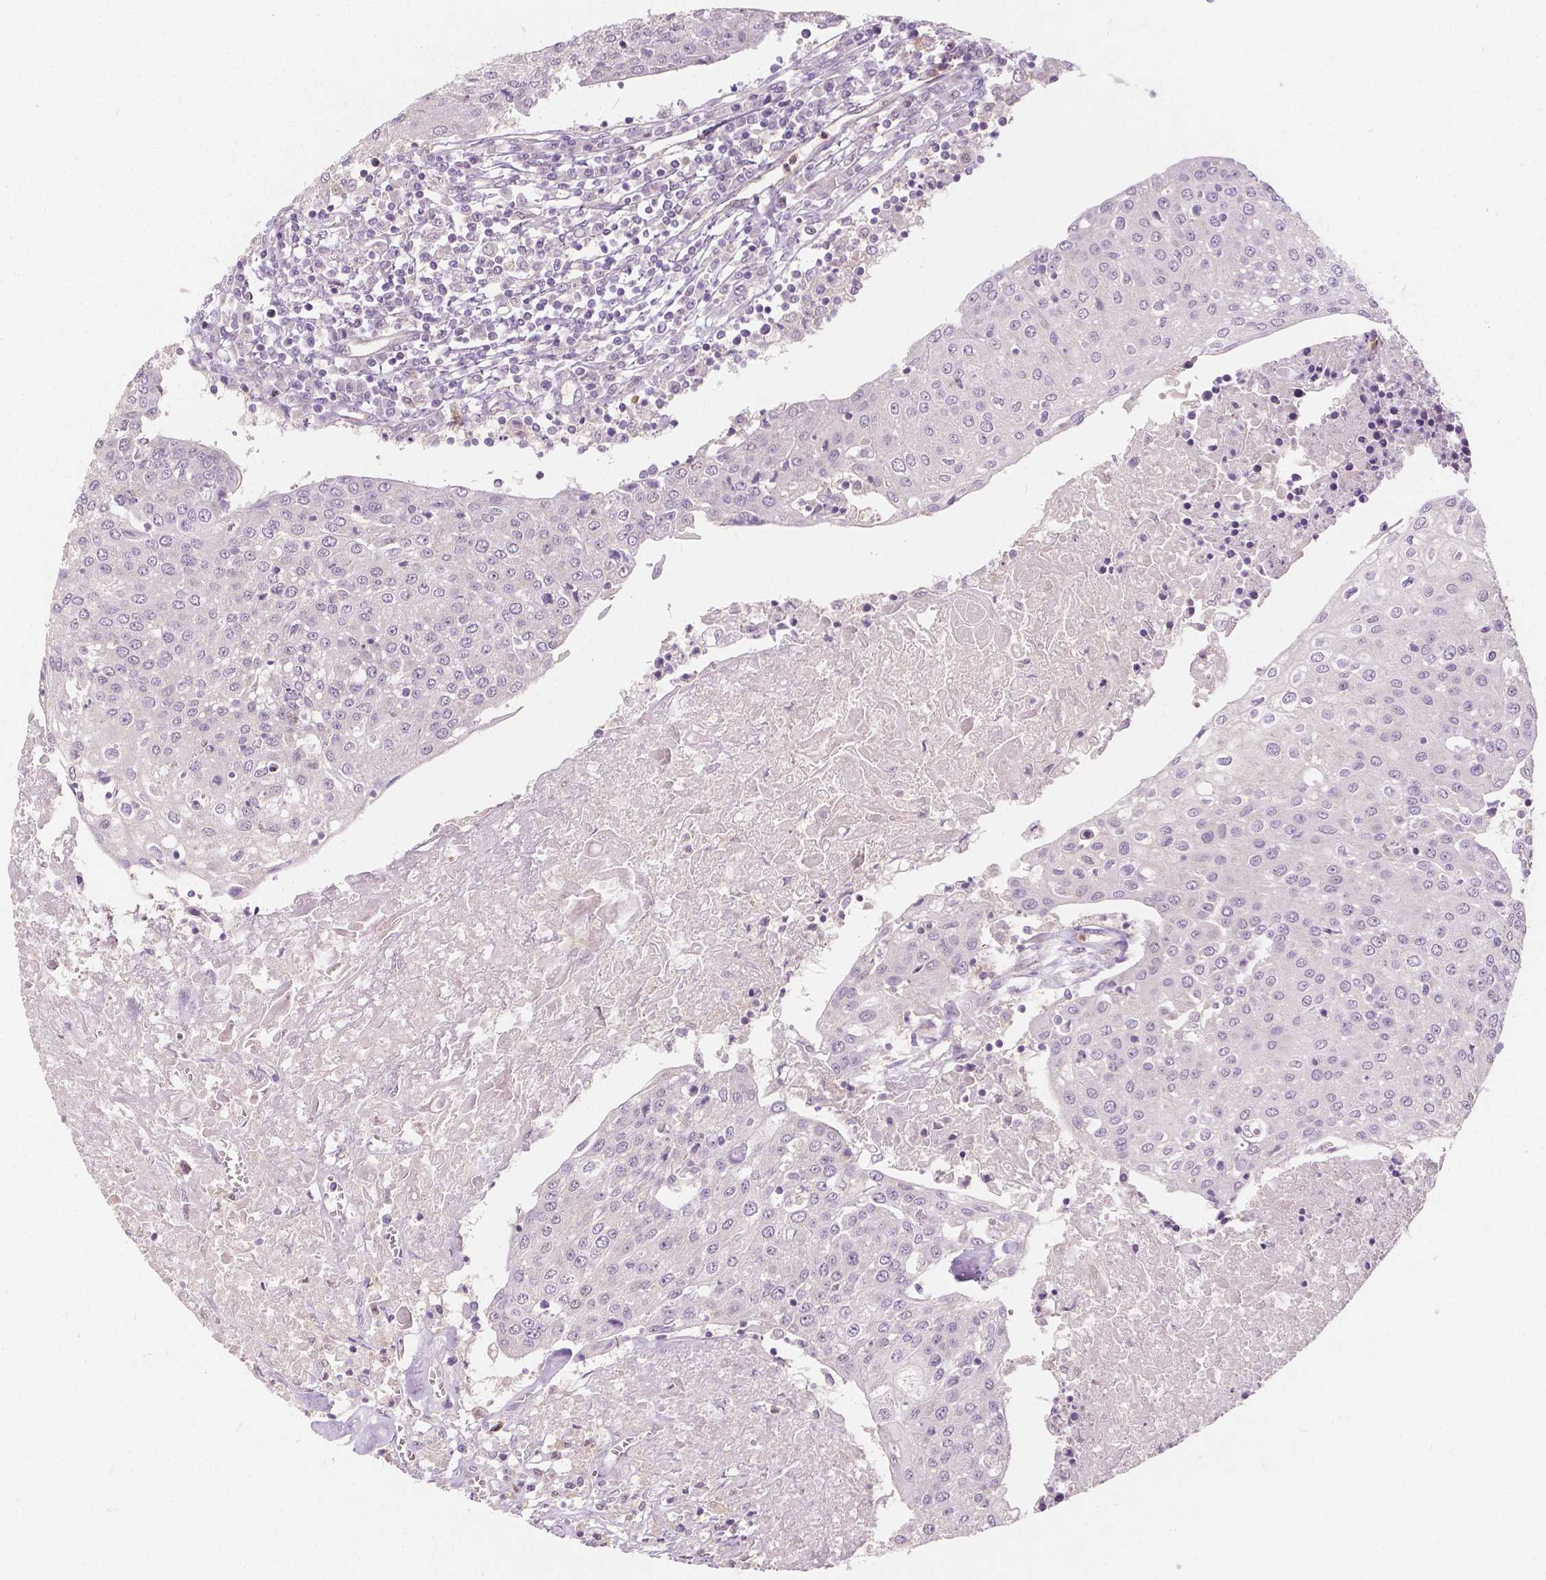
{"staining": {"intensity": "negative", "quantity": "none", "location": "none"}, "tissue": "urothelial cancer", "cell_type": "Tumor cells", "image_type": "cancer", "snomed": [{"axis": "morphology", "description": "Urothelial carcinoma, High grade"}, {"axis": "topography", "description": "Urinary bladder"}], "caption": "Urothelial carcinoma (high-grade) stained for a protein using immunohistochemistry (IHC) reveals no positivity tumor cells.", "gene": "NAPRT", "patient": {"sex": "female", "age": 85}}